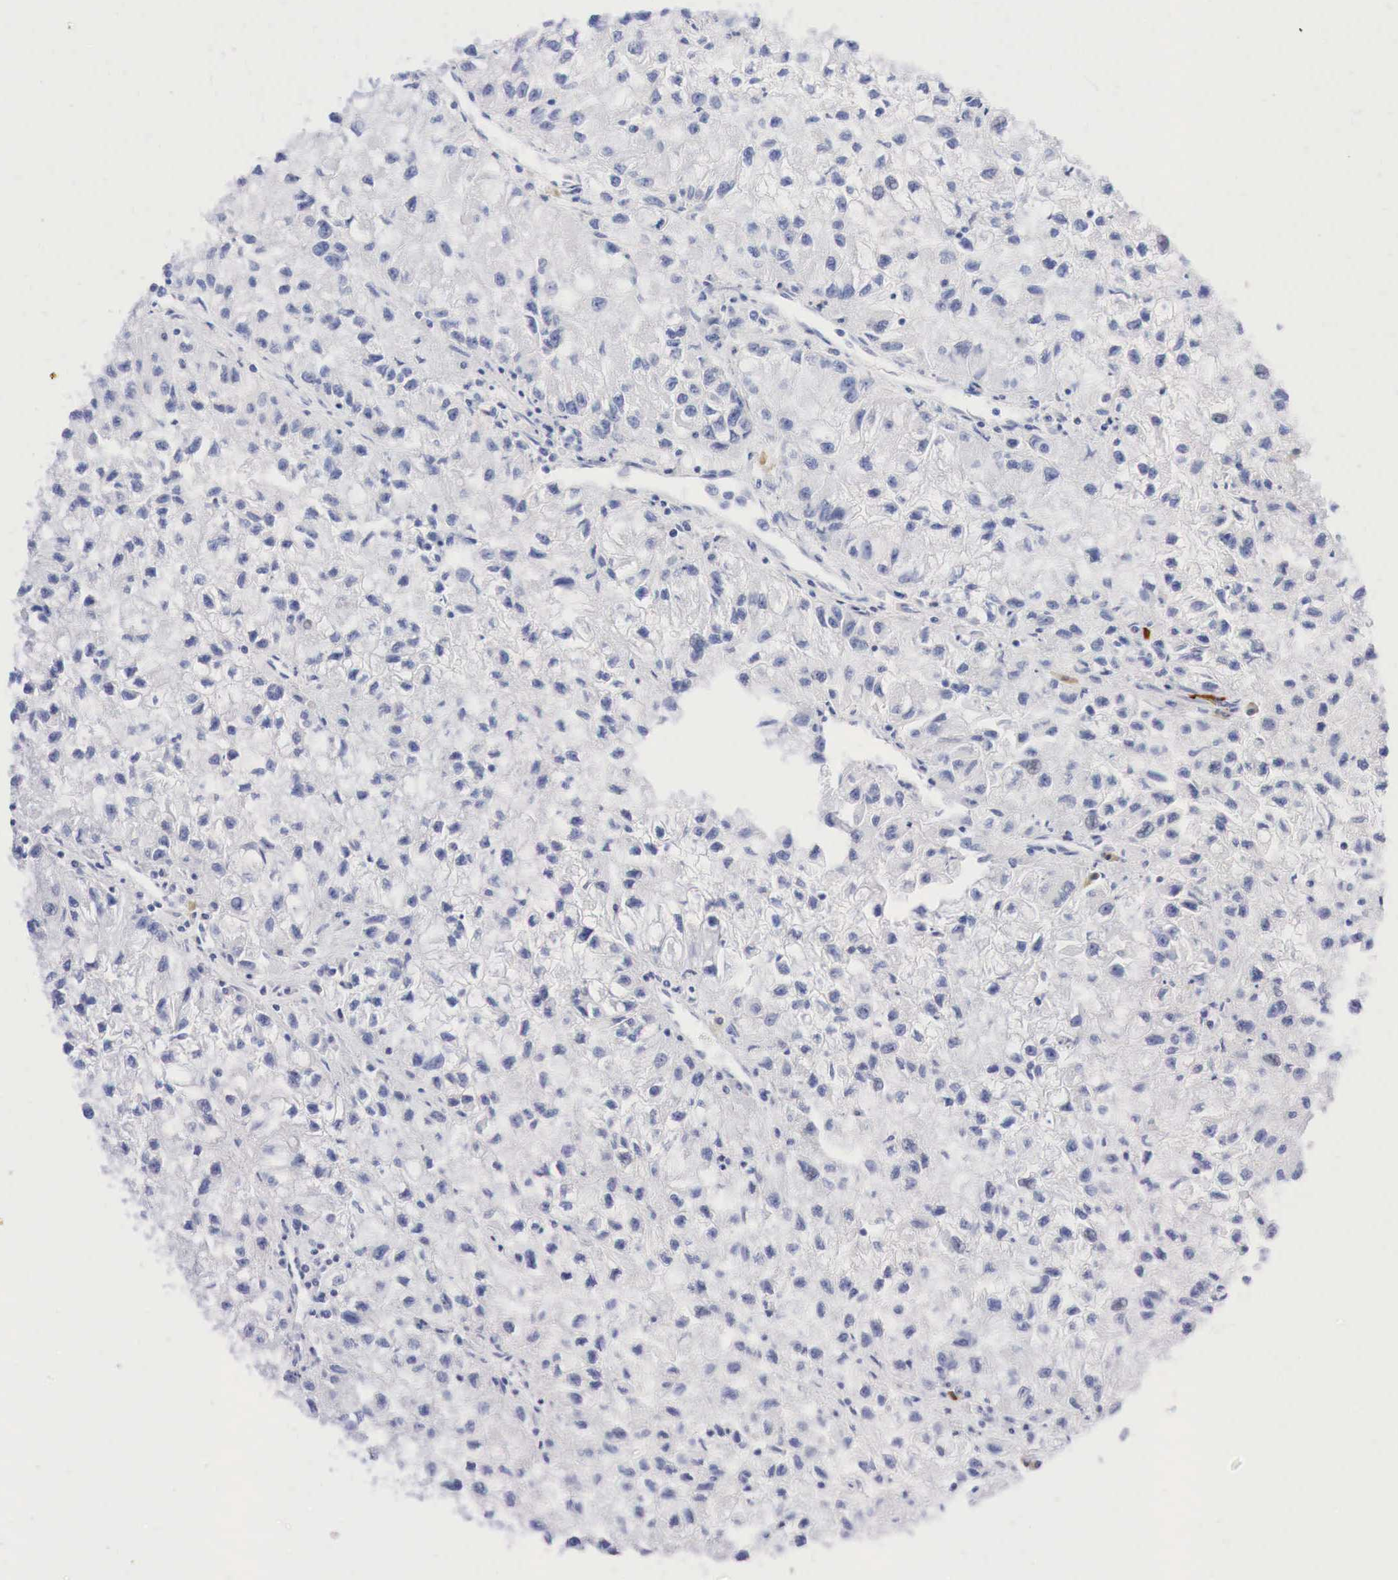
{"staining": {"intensity": "negative", "quantity": "none", "location": "none"}, "tissue": "renal cancer", "cell_type": "Tumor cells", "image_type": "cancer", "snomed": [{"axis": "morphology", "description": "Adenocarcinoma, NOS"}, {"axis": "topography", "description": "Kidney"}], "caption": "IHC histopathology image of neoplastic tissue: renal adenocarcinoma stained with DAB displays no significant protein staining in tumor cells.", "gene": "NKX2-1", "patient": {"sex": "male", "age": 59}}